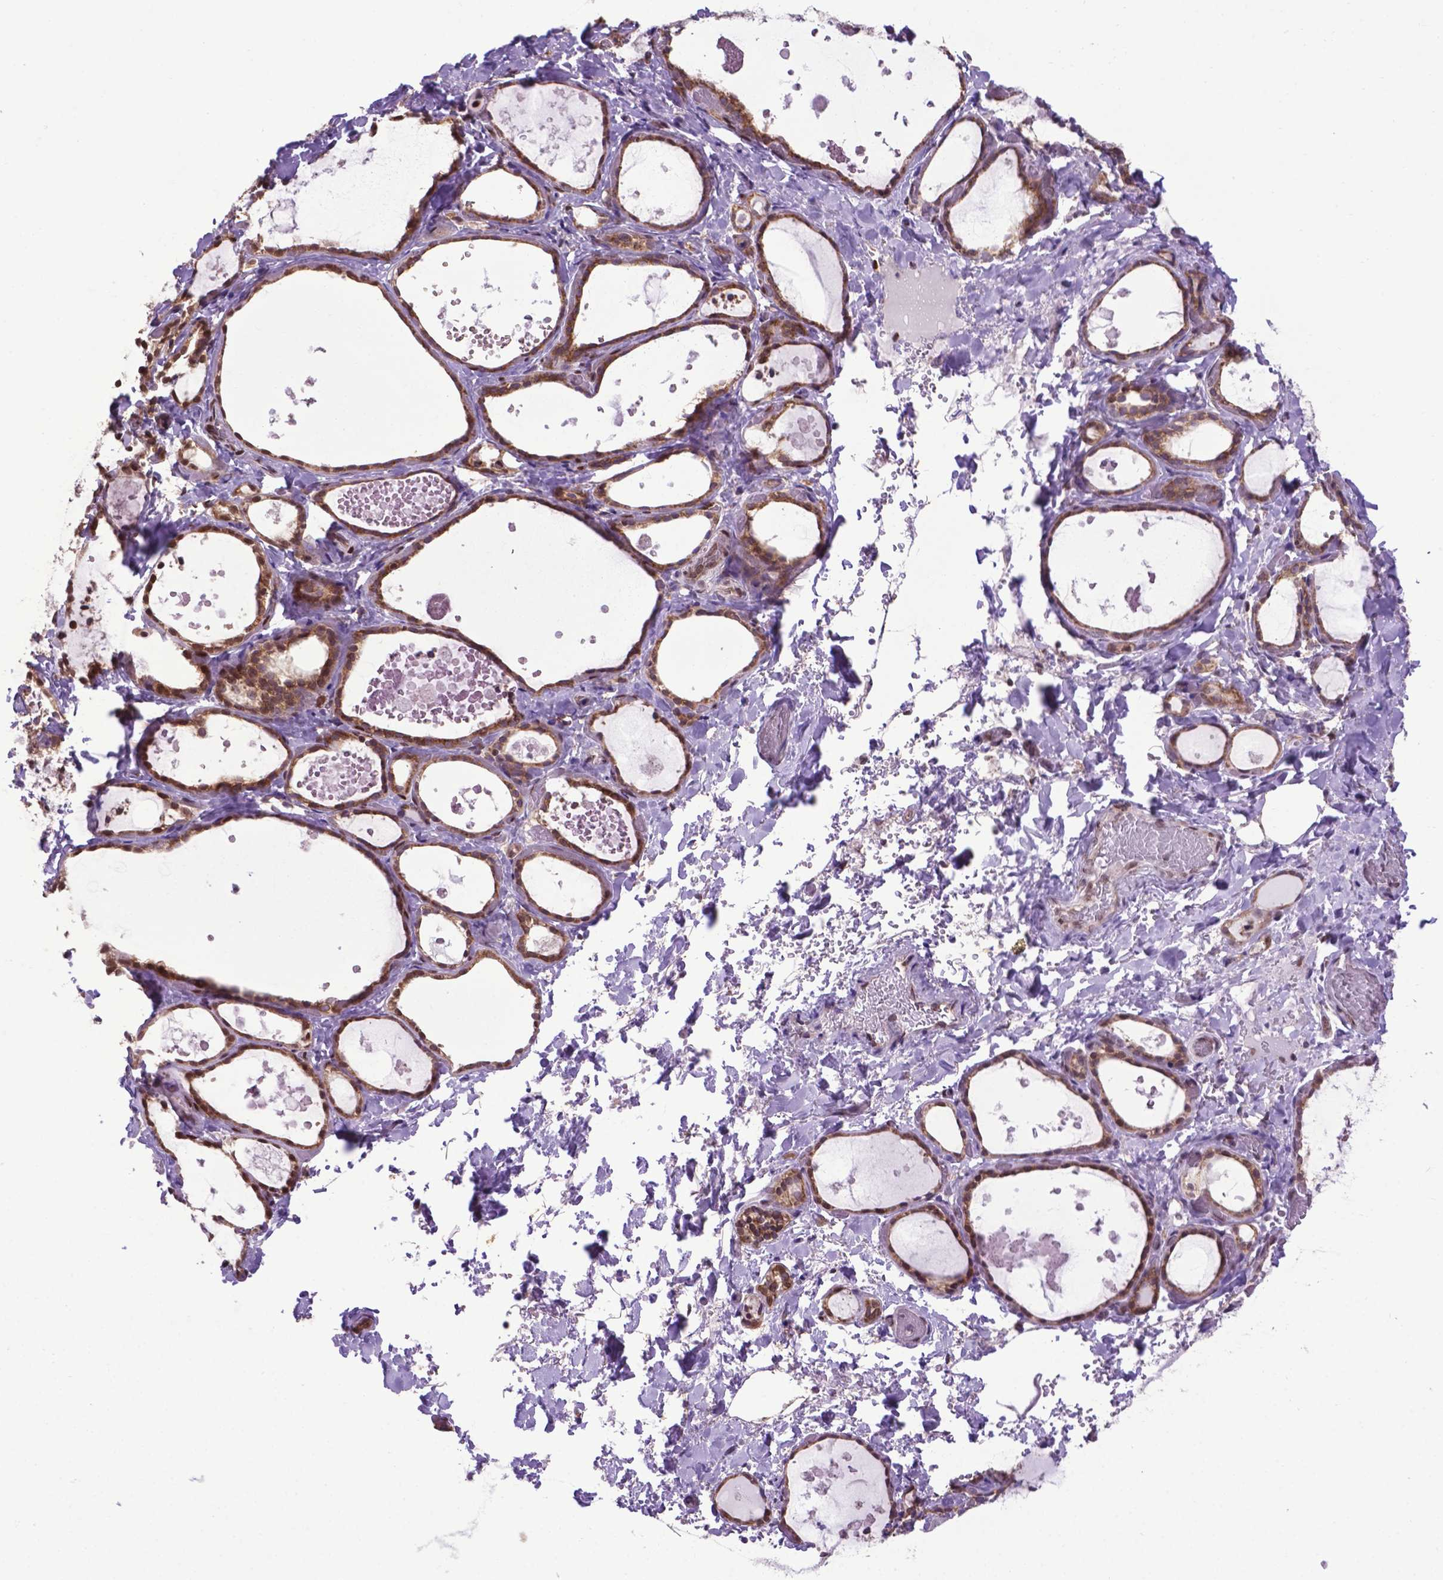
{"staining": {"intensity": "moderate", "quantity": ">75%", "location": "cytoplasmic/membranous"}, "tissue": "thyroid gland", "cell_type": "Glandular cells", "image_type": "normal", "snomed": [{"axis": "morphology", "description": "Normal tissue, NOS"}, {"axis": "topography", "description": "Thyroid gland"}], "caption": "The immunohistochemical stain shows moderate cytoplasmic/membranous expression in glandular cells of benign thyroid gland.", "gene": "ENSG00000269590", "patient": {"sex": "female", "age": 56}}